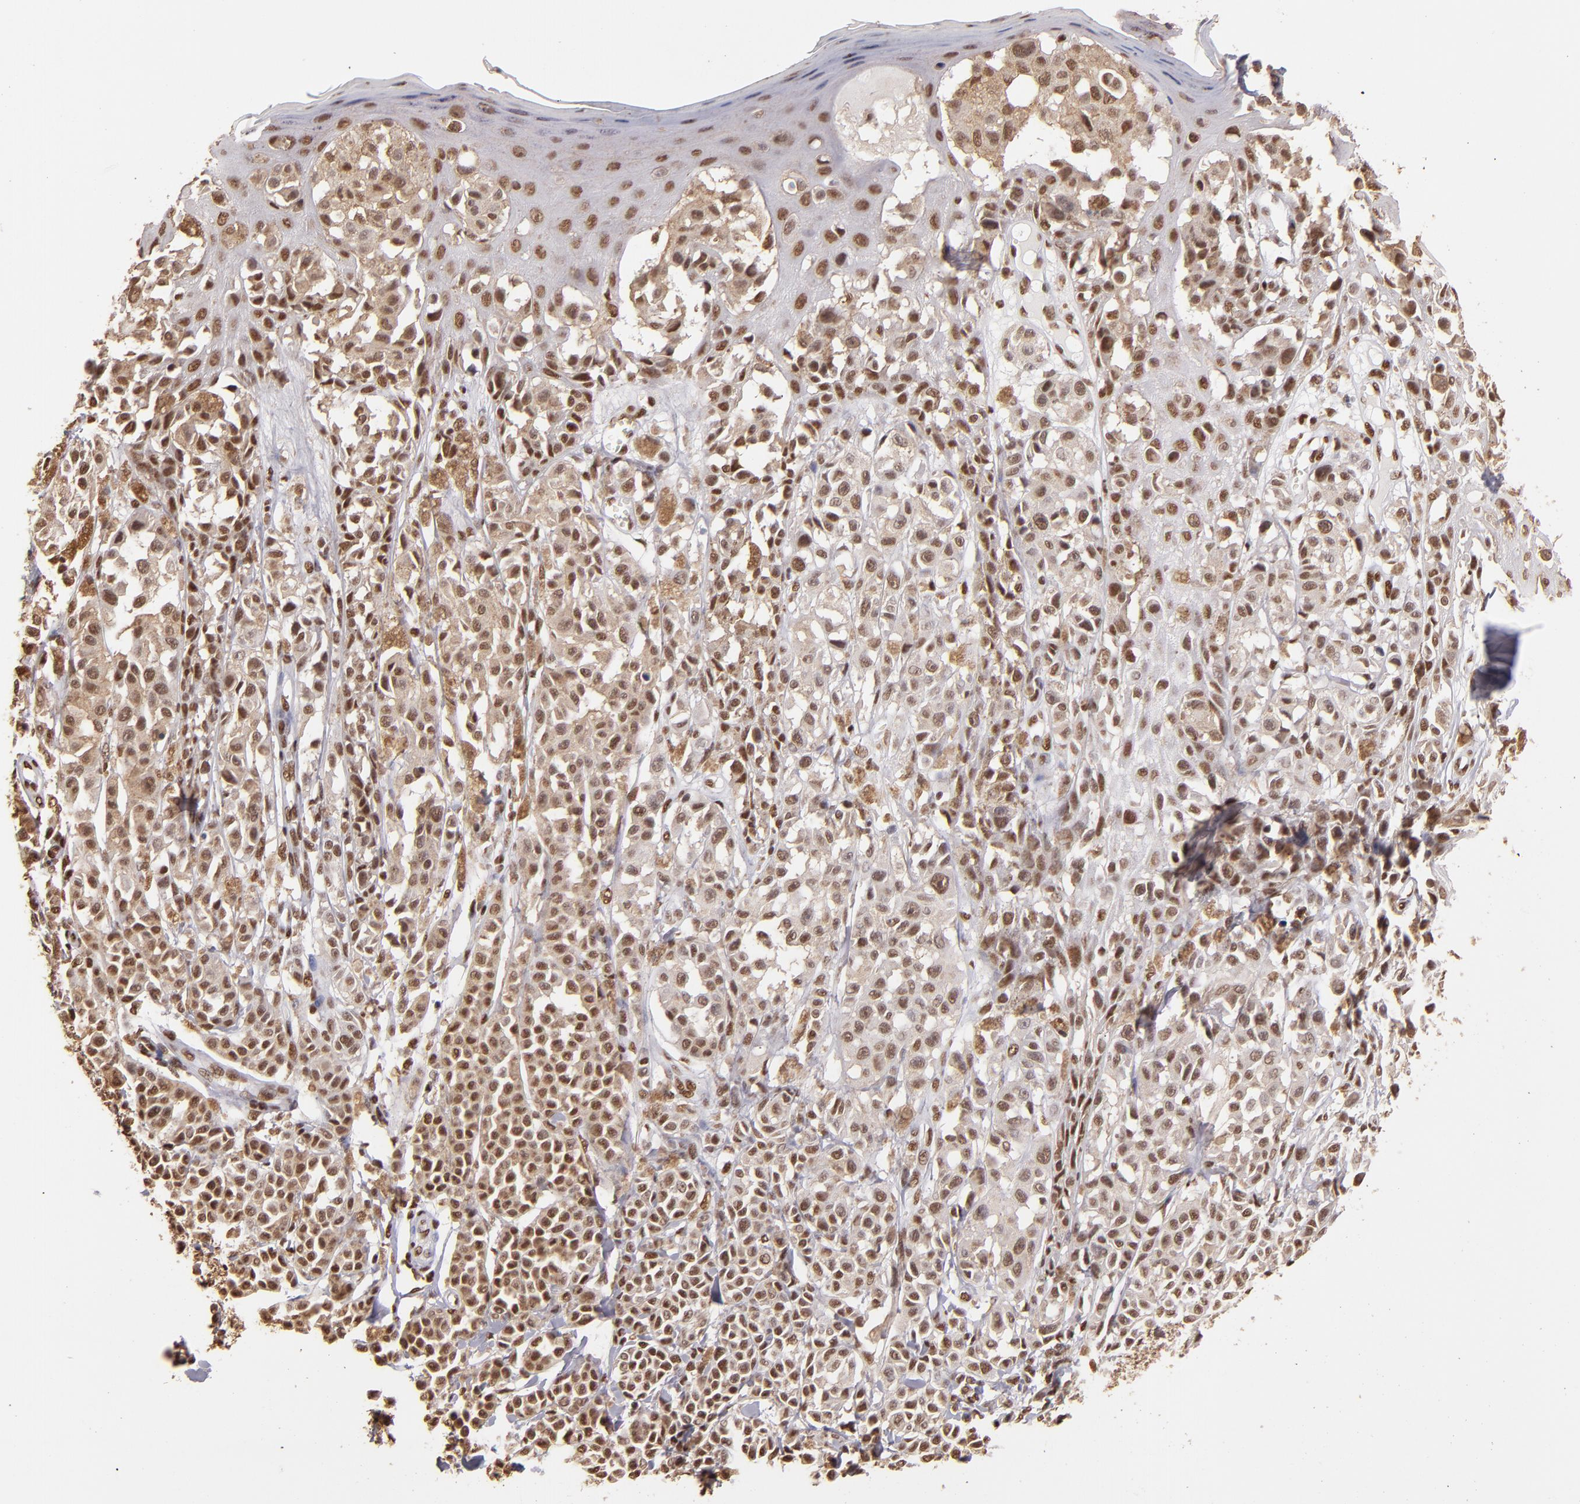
{"staining": {"intensity": "moderate", "quantity": ">75%", "location": "cytoplasmic/membranous,nuclear"}, "tissue": "melanoma", "cell_type": "Tumor cells", "image_type": "cancer", "snomed": [{"axis": "morphology", "description": "Malignant melanoma, NOS"}, {"axis": "topography", "description": "Skin"}], "caption": "IHC of human malignant melanoma exhibits medium levels of moderate cytoplasmic/membranous and nuclear expression in about >75% of tumor cells.", "gene": "SP1", "patient": {"sex": "female", "age": 38}}